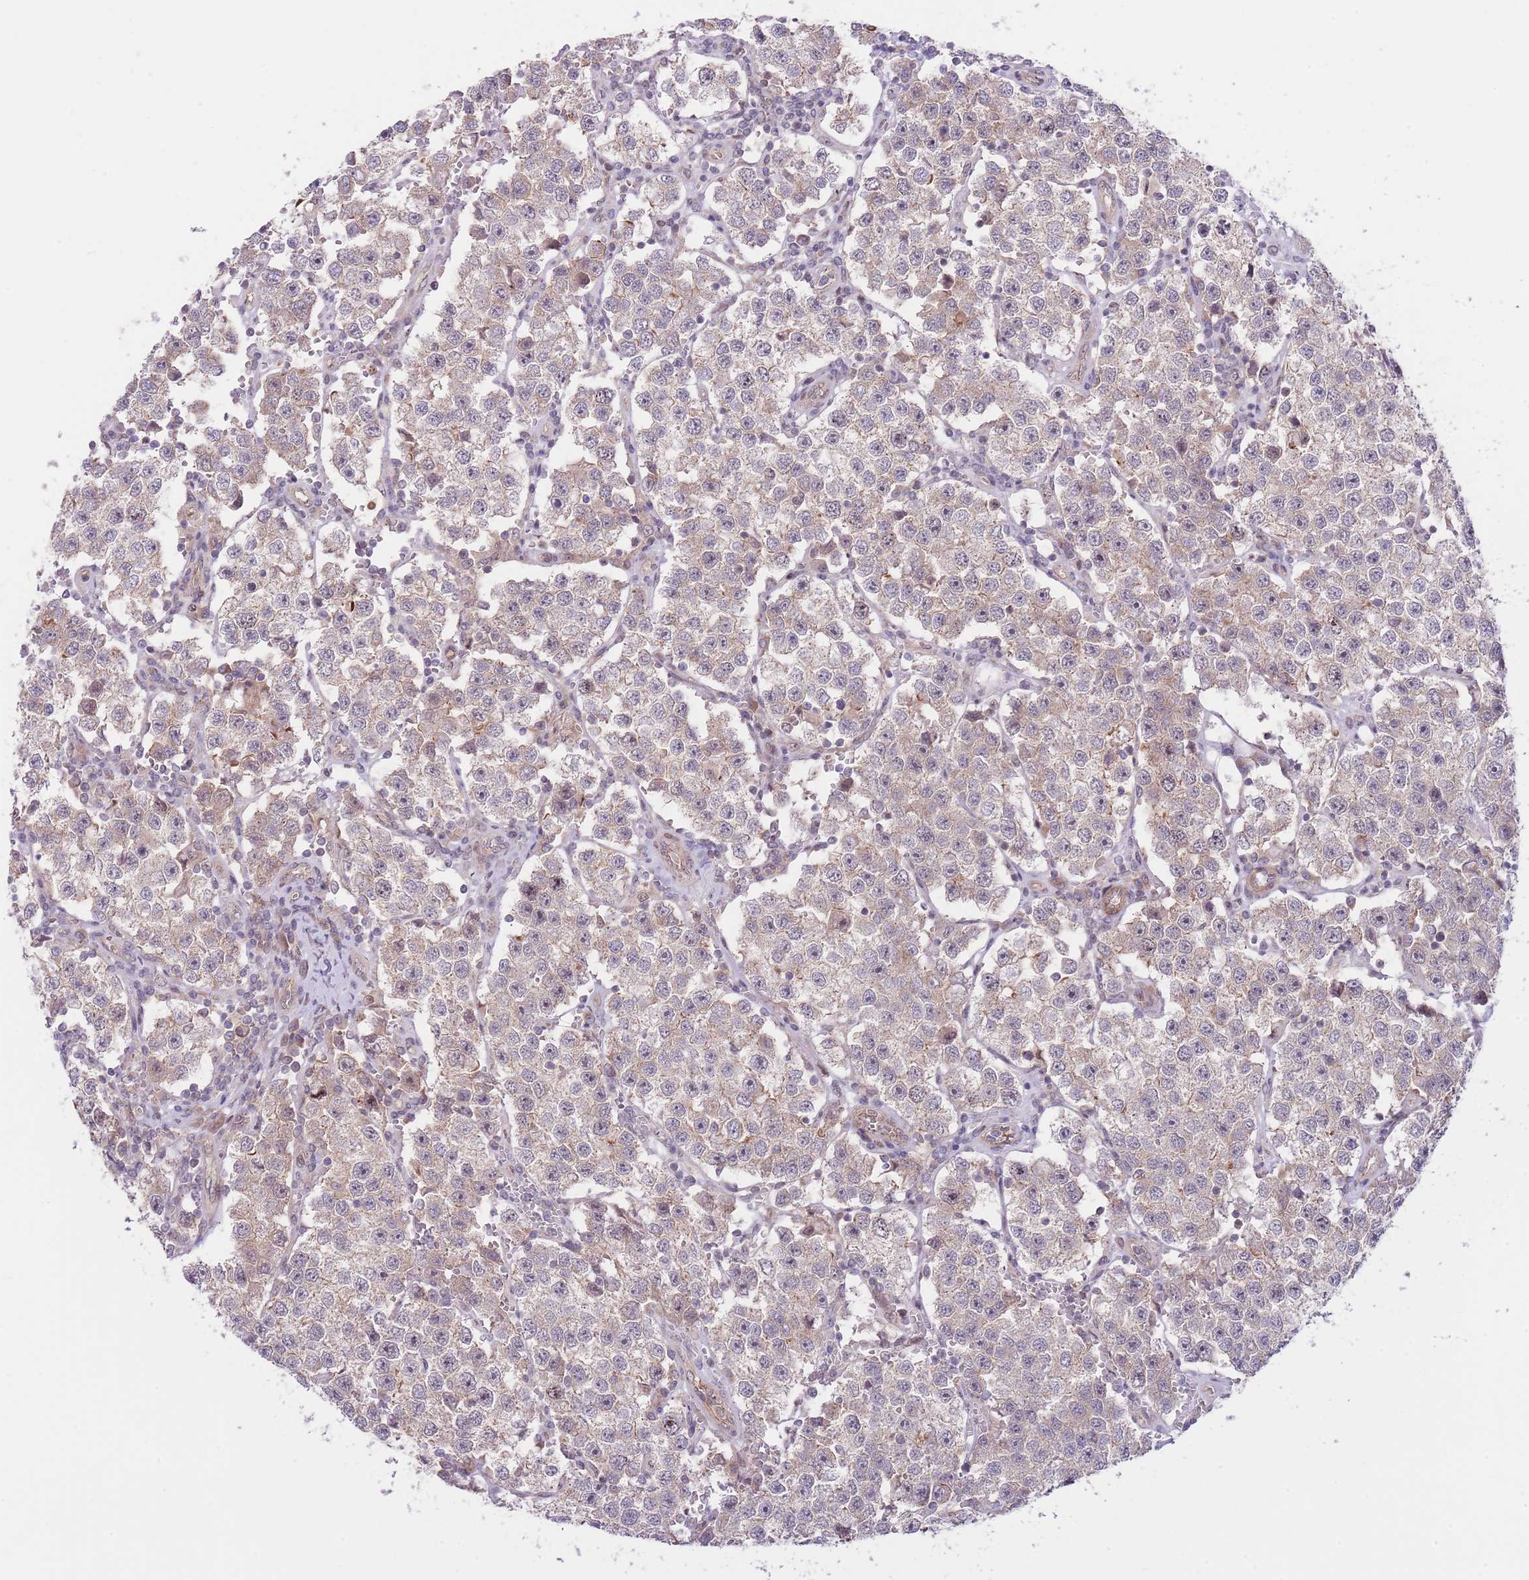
{"staining": {"intensity": "weak", "quantity": "<25%", "location": "cytoplasmic/membranous"}, "tissue": "testis cancer", "cell_type": "Tumor cells", "image_type": "cancer", "snomed": [{"axis": "morphology", "description": "Seminoma, NOS"}, {"axis": "topography", "description": "Testis"}], "caption": "IHC micrograph of testis seminoma stained for a protein (brown), which reveals no expression in tumor cells. Nuclei are stained in blue.", "gene": "PRR16", "patient": {"sex": "male", "age": 37}}